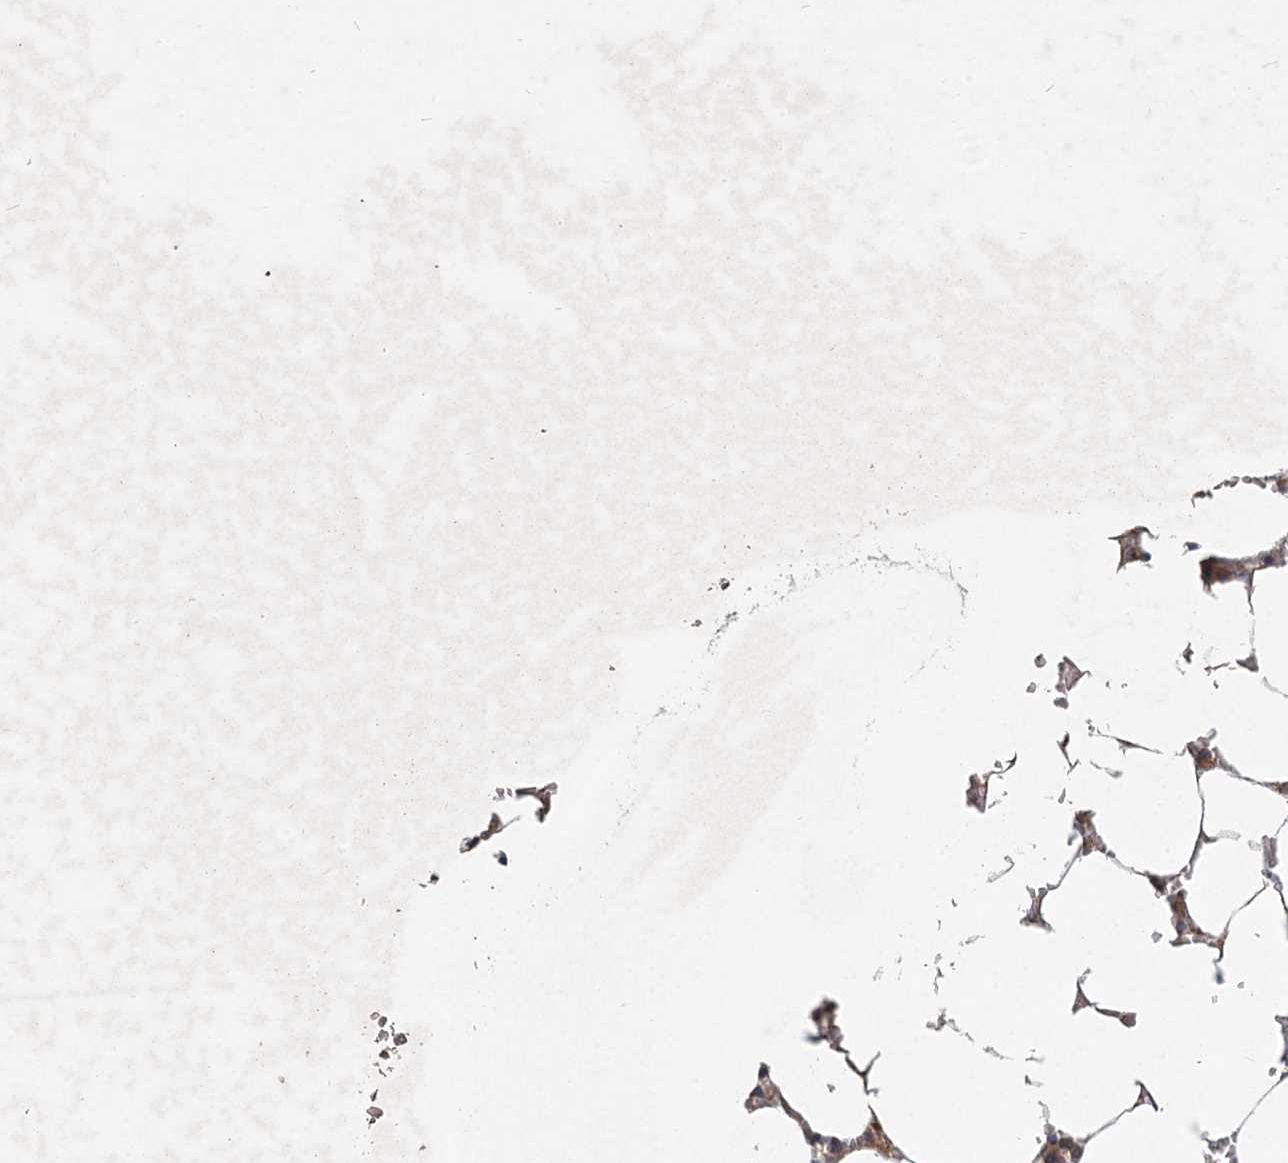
{"staining": {"intensity": "moderate", "quantity": "<25%", "location": "cytoplasmic/membranous"}, "tissue": "bone marrow", "cell_type": "Hematopoietic cells", "image_type": "normal", "snomed": [{"axis": "morphology", "description": "Normal tissue, NOS"}, {"axis": "topography", "description": "Bone marrow"}], "caption": "Unremarkable bone marrow was stained to show a protein in brown. There is low levels of moderate cytoplasmic/membranous positivity in approximately <25% of hematopoietic cells. The staining is performed using DAB brown chromogen to label protein expression. The nuclei are counter-stained blue using hematoxylin.", "gene": "HES2", "patient": {"sex": "male", "age": 70}}